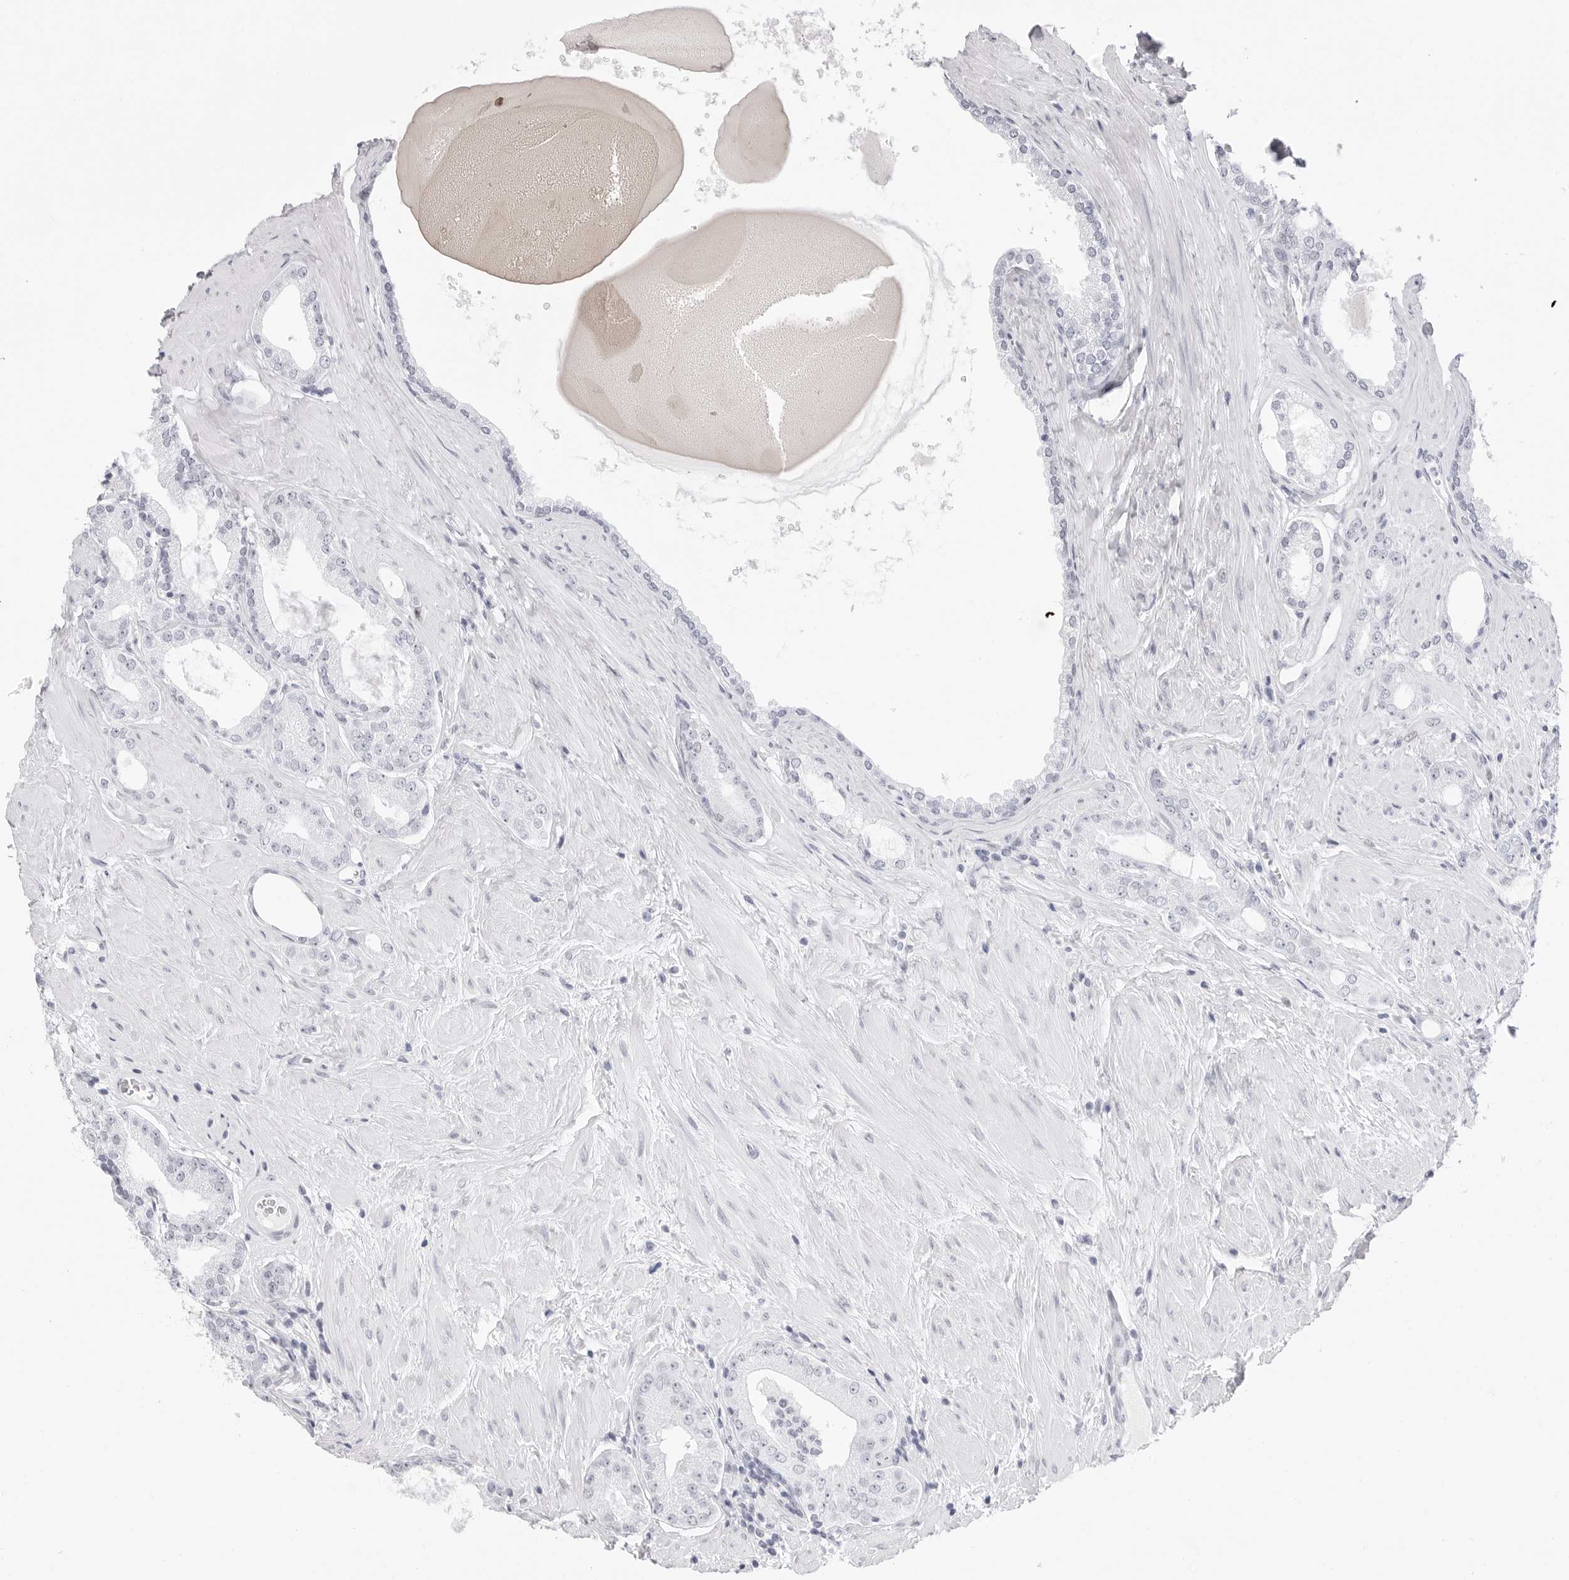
{"staining": {"intensity": "negative", "quantity": "none", "location": "none"}, "tissue": "prostate cancer", "cell_type": "Tumor cells", "image_type": "cancer", "snomed": [{"axis": "morphology", "description": "Adenocarcinoma, Low grade"}, {"axis": "topography", "description": "Prostate"}], "caption": "This is an immunohistochemistry micrograph of human prostate adenocarcinoma (low-grade). There is no staining in tumor cells.", "gene": "NASP", "patient": {"sex": "male", "age": 62}}